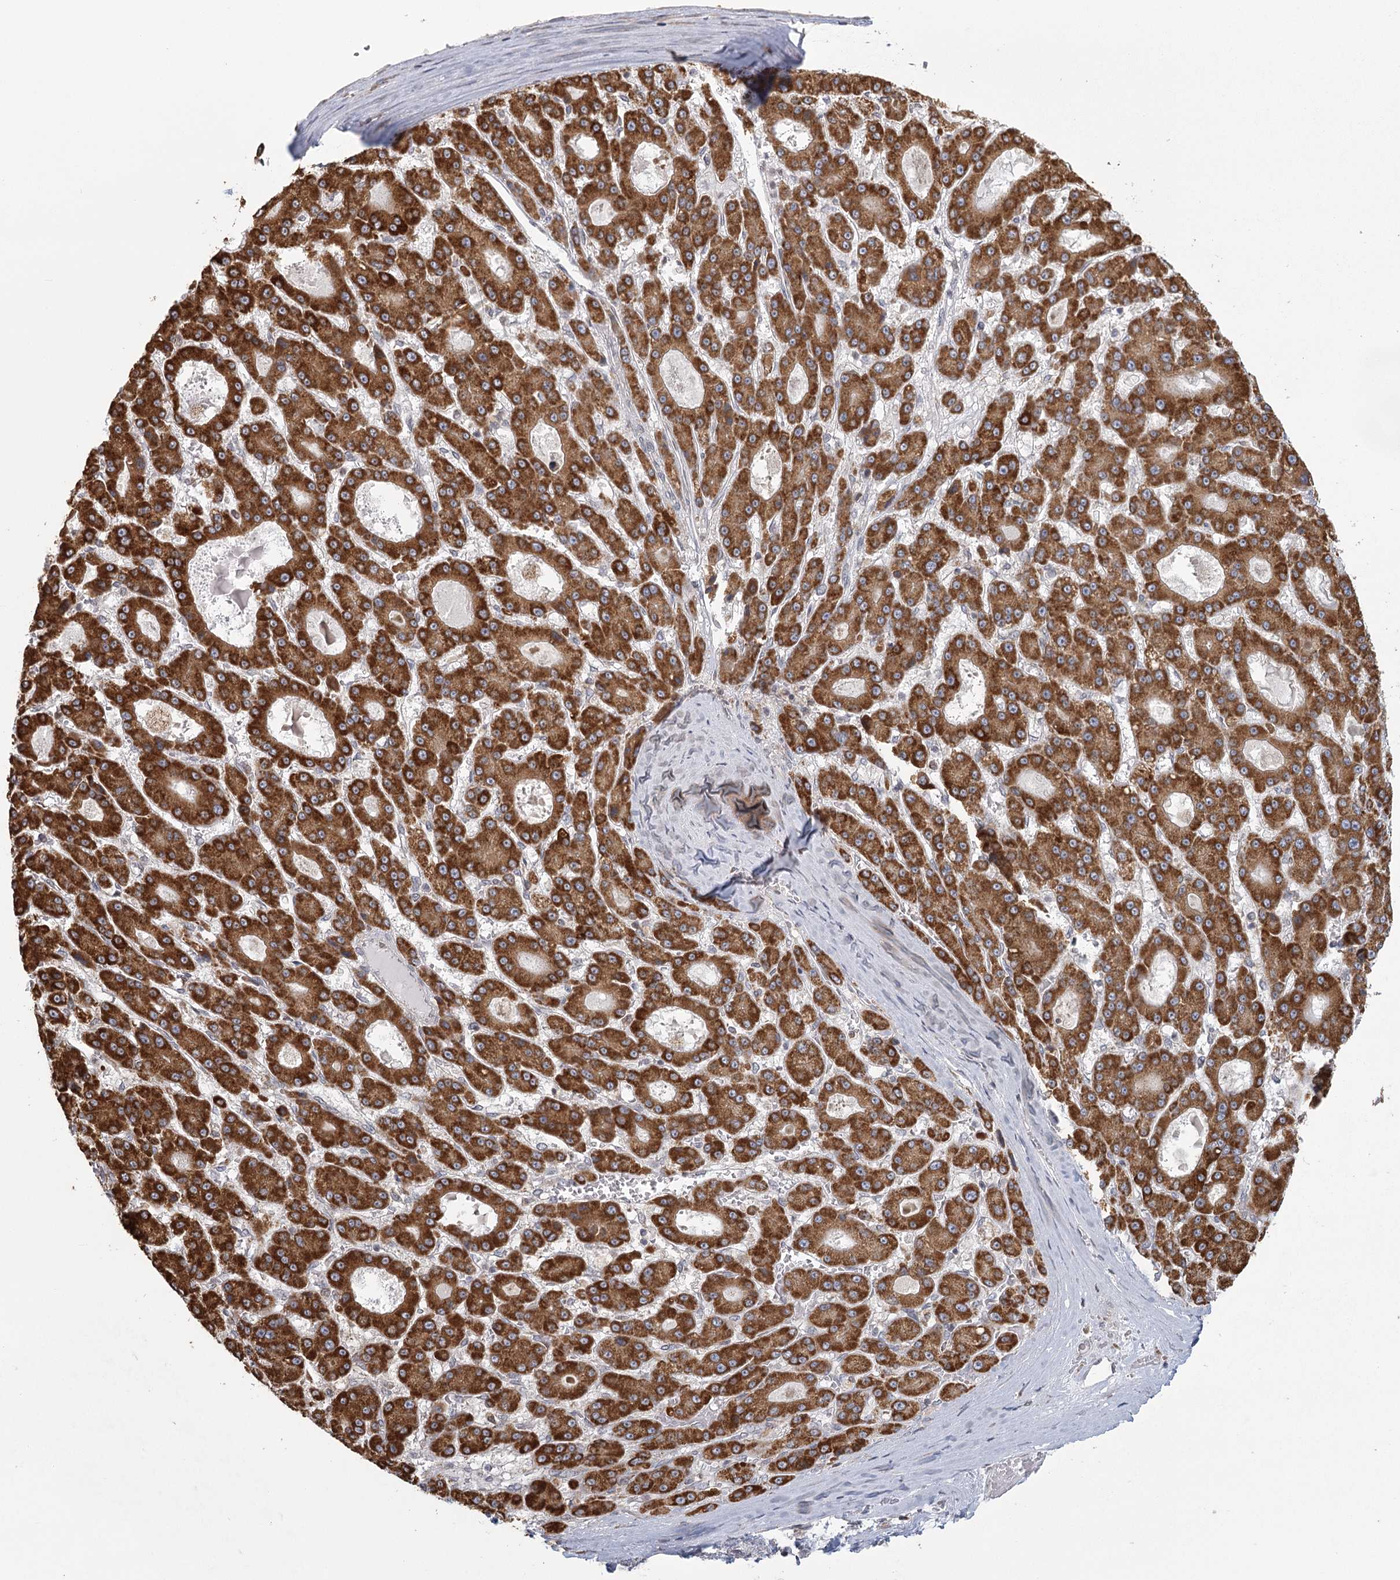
{"staining": {"intensity": "strong", "quantity": ">75%", "location": "cytoplasmic/membranous"}, "tissue": "liver cancer", "cell_type": "Tumor cells", "image_type": "cancer", "snomed": [{"axis": "morphology", "description": "Carcinoma, Hepatocellular, NOS"}, {"axis": "topography", "description": "Liver"}], "caption": "Strong cytoplasmic/membranous positivity for a protein is seen in approximately >75% of tumor cells of liver cancer using immunohistochemistry.", "gene": "LACTB", "patient": {"sex": "male", "age": 70}}